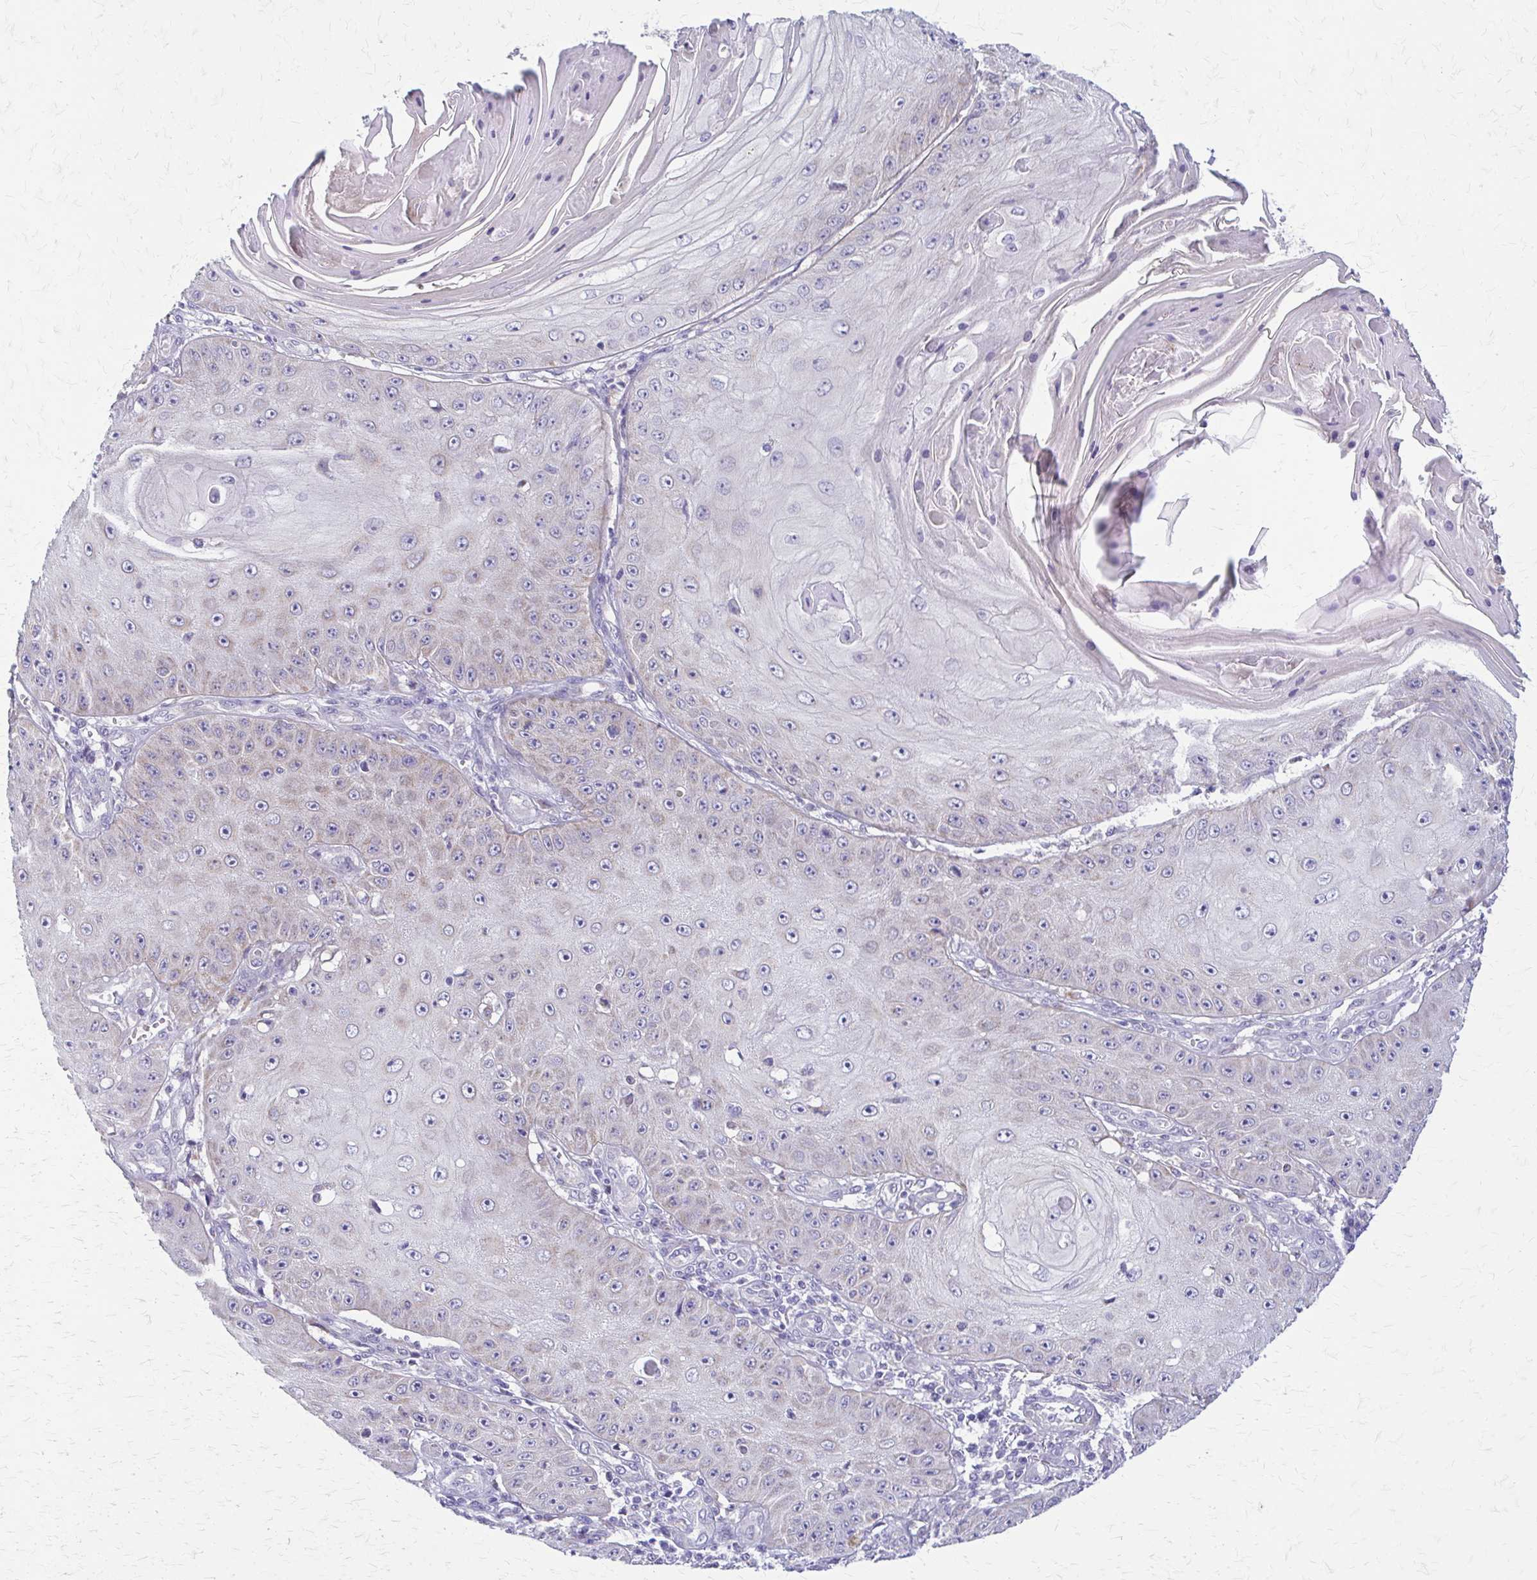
{"staining": {"intensity": "negative", "quantity": "none", "location": "none"}, "tissue": "skin cancer", "cell_type": "Tumor cells", "image_type": "cancer", "snomed": [{"axis": "morphology", "description": "Squamous cell carcinoma, NOS"}, {"axis": "topography", "description": "Skin"}], "caption": "This is an IHC photomicrograph of human skin cancer. There is no expression in tumor cells.", "gene": "SAMD13", "patient": {"sex": "male", "age": 70}}